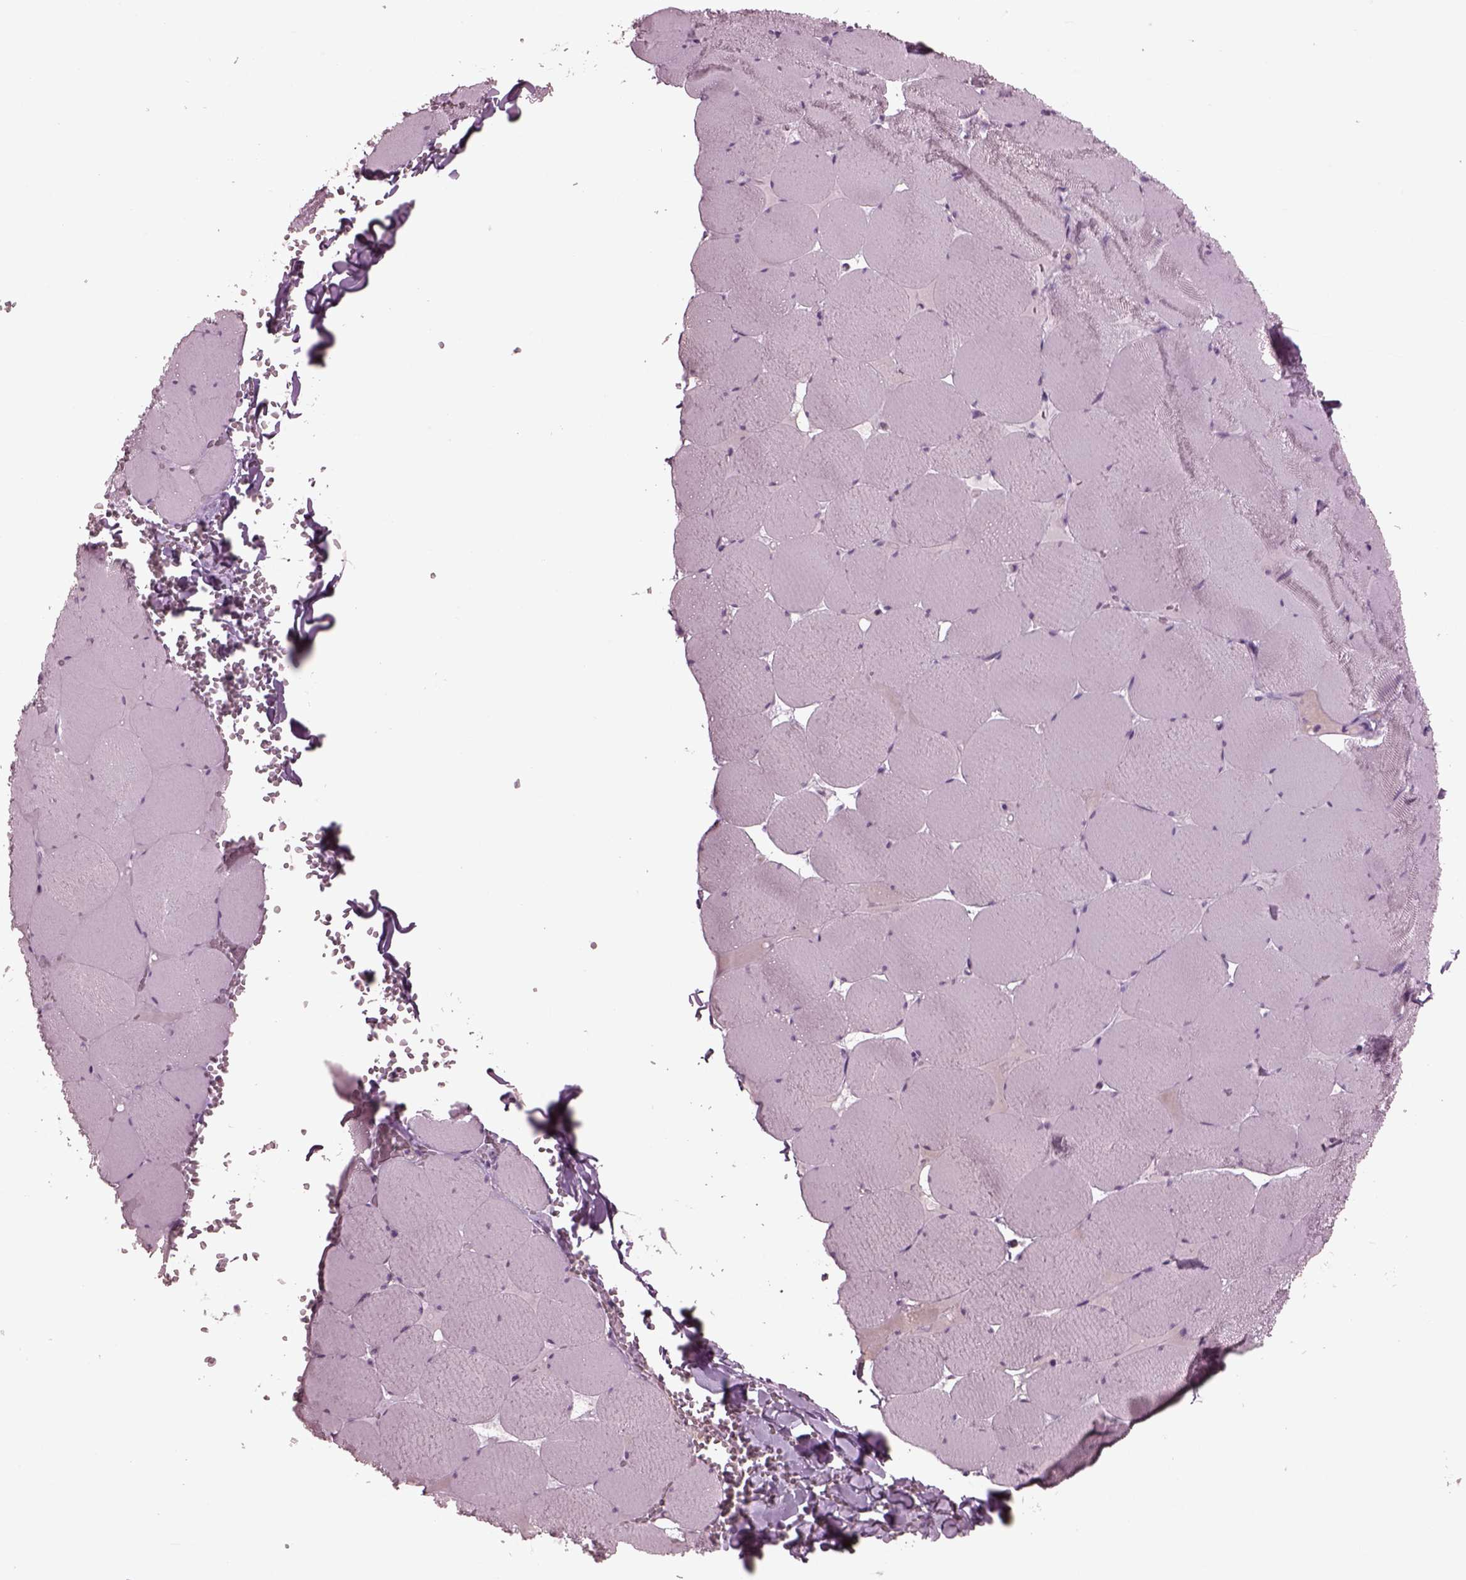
{"staining": {"intensity": "negative", "quantity": "none", "location": "none"}, "tissue": "skeletal muscle", "cell_type": "Myocytes", "image_type": "normal", "snomed": [{"axis": "morphology", "description": "Normal tissue, NOS"}, {"axis": "morphology", "description": "Malignant melanoma, Metastatic site"}, {"axis": "topography", "description": "Skeletal muscle"}], "caption": "Immunohistochemistry micrograph of unremarkable skeletal muscle stained for a protein (brown), which exhibits no expression in myocytes.", "gene": "CYLC1", "patient": {"sex": "male", "age": 50}}